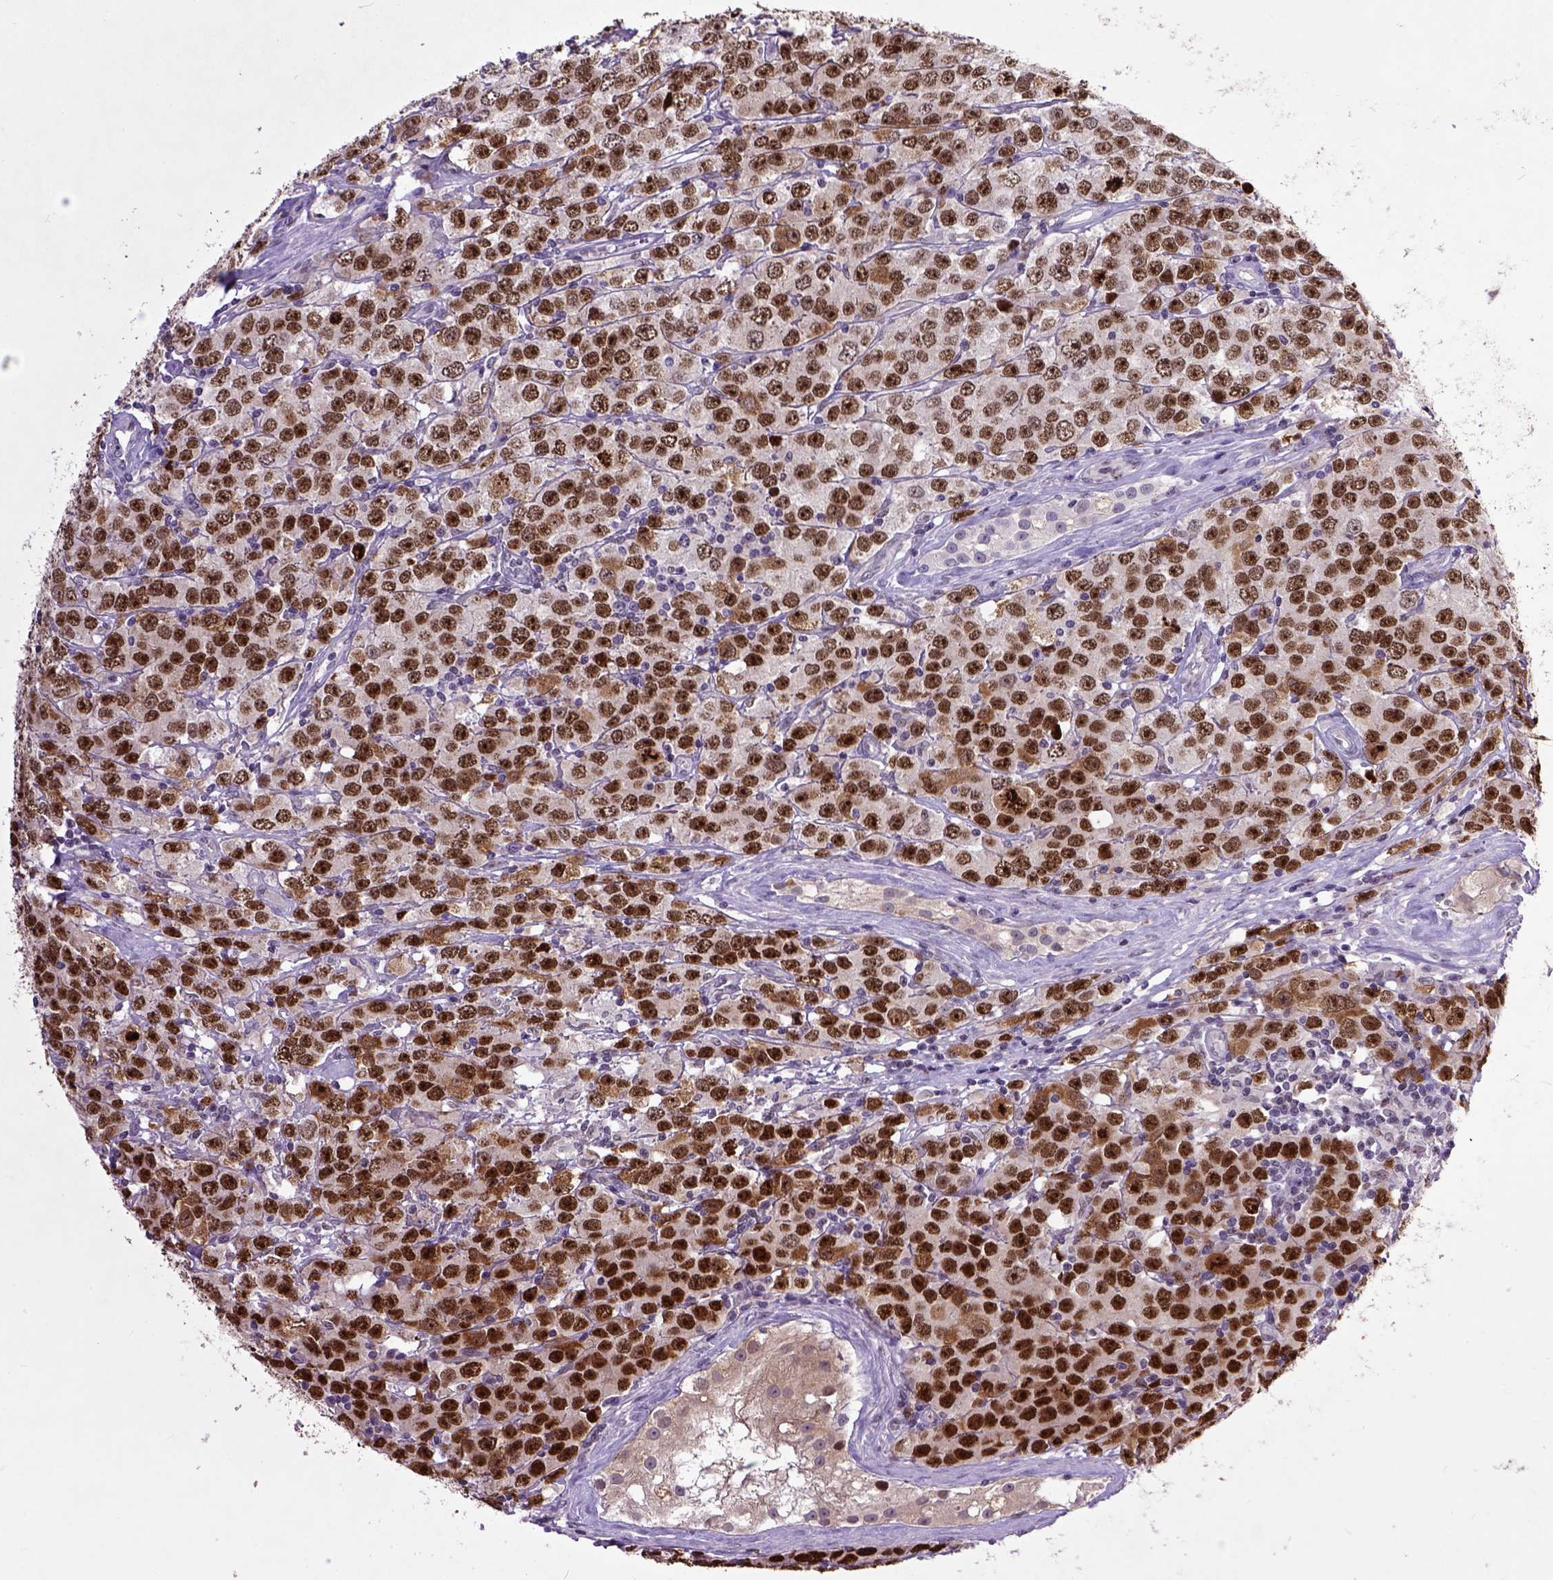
{"staining": {"intensity": "moderate", "quantity": ">75%", "location": "nuclear"}, "tissue": "testis cancer", "cell_type": "Tumor cells", "image_type": "cancer", "snomed": [{"axis": "morphology", "description": "Seminoma, NOS"}, {"axis": "topography", "description": "Testis"}], "caption": "This is an image of immunohistochemistry staining of testis cancer (seminoma), which shows moderate expression in the nuclear of tumor cells.", "gene": "RCC2", "patient": {"sex": "male", "age": 52}}